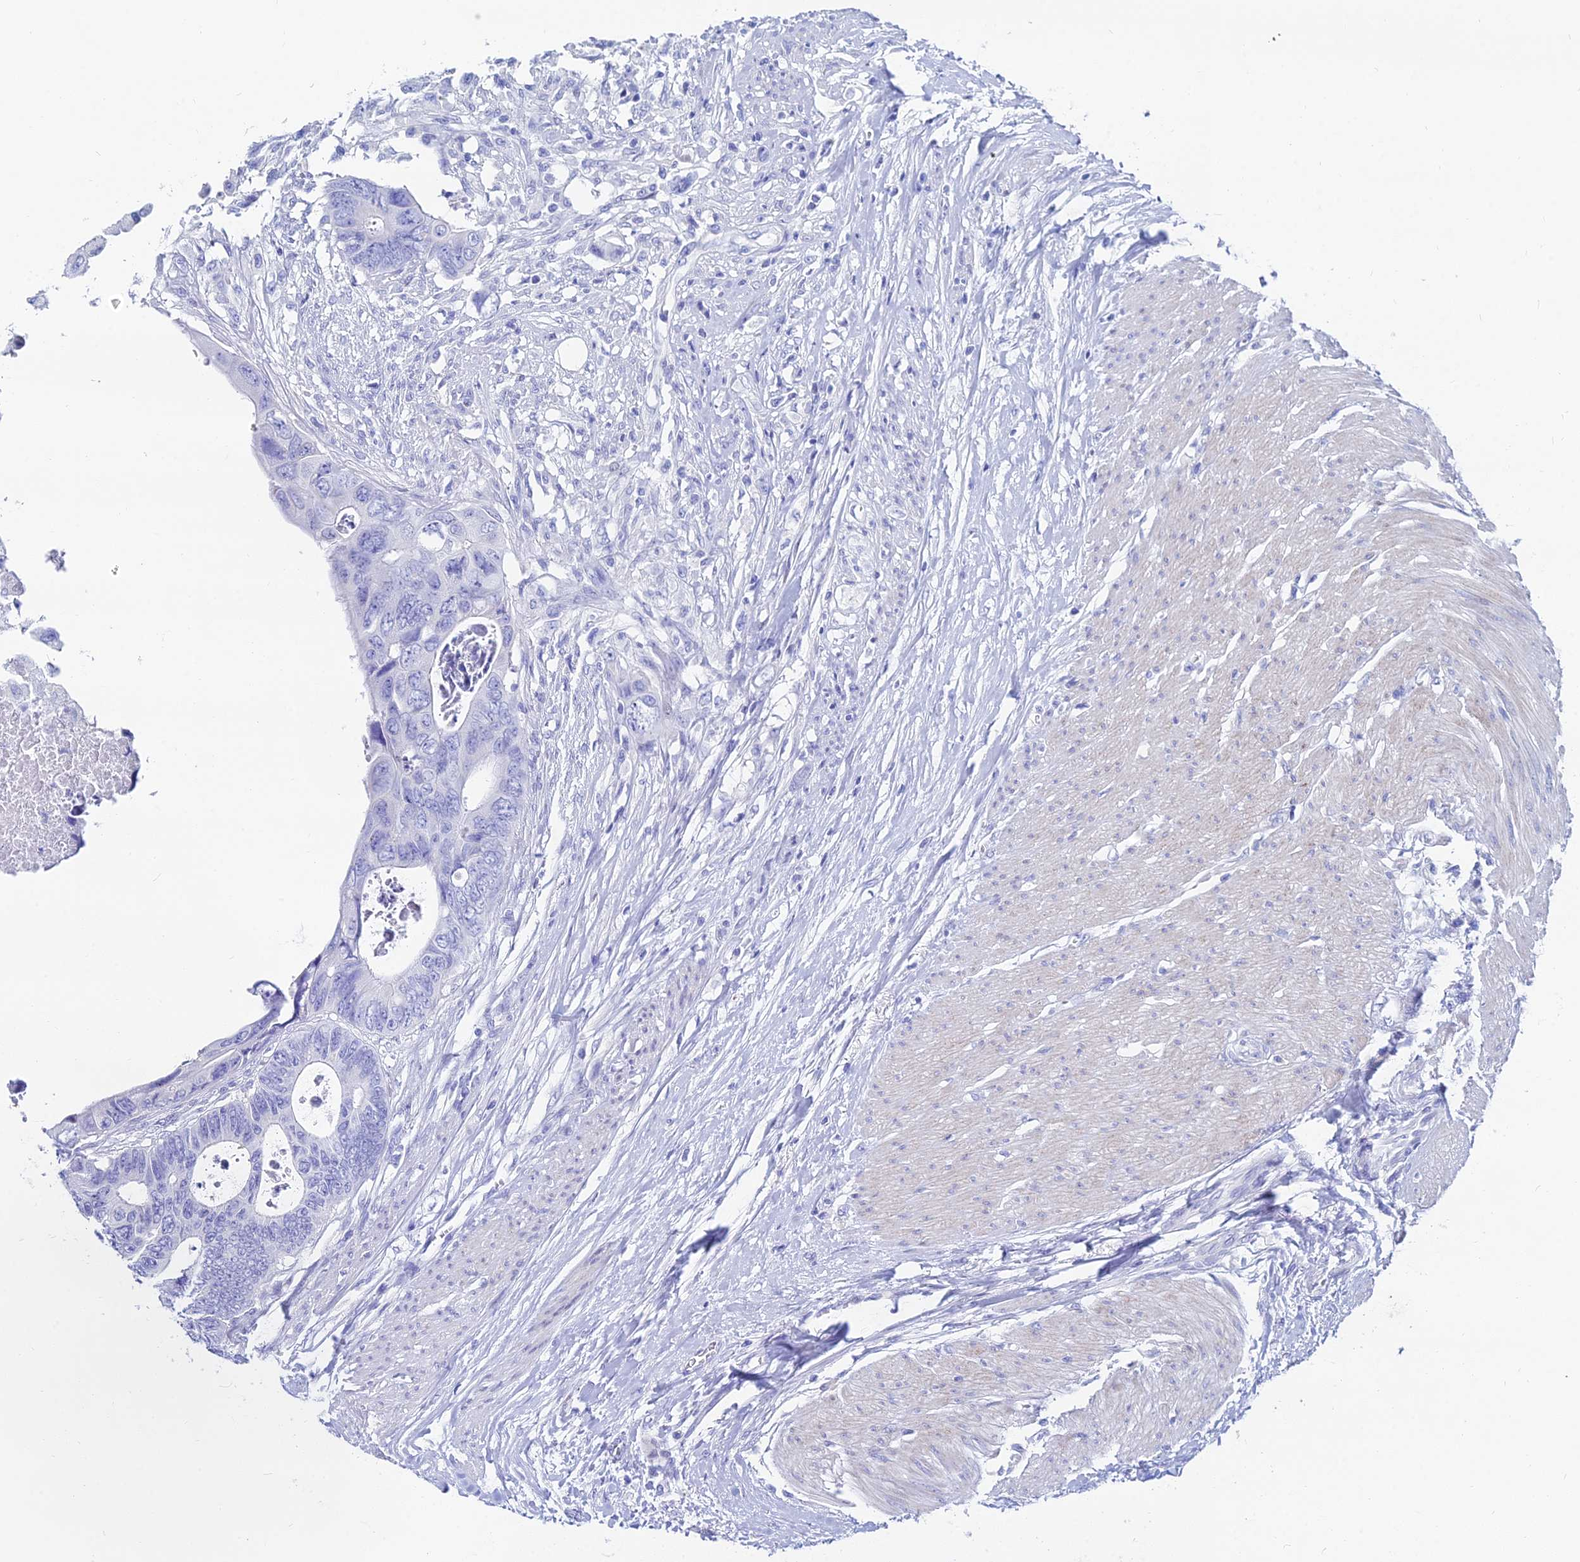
{"staining": {"intensity": "negative", "quantity": "none", "location": "none"}, "tissue": "colorectal cancer", "cell_type": "Tumor cells", "image_type": "cancer", "snomed": [{"axis": "morphology", "description": "Adenocarcinoma, NOS"}, {"axis": "topography", "description": "Rectum"}], "caption": "Human colorectal cancer (adenocarcinoma) stained for a protein using immunohistochemistry reveals no expression in tumor cells.", "gene": "HSPA1L", "patient": {"sex": "female", "age": 78}}